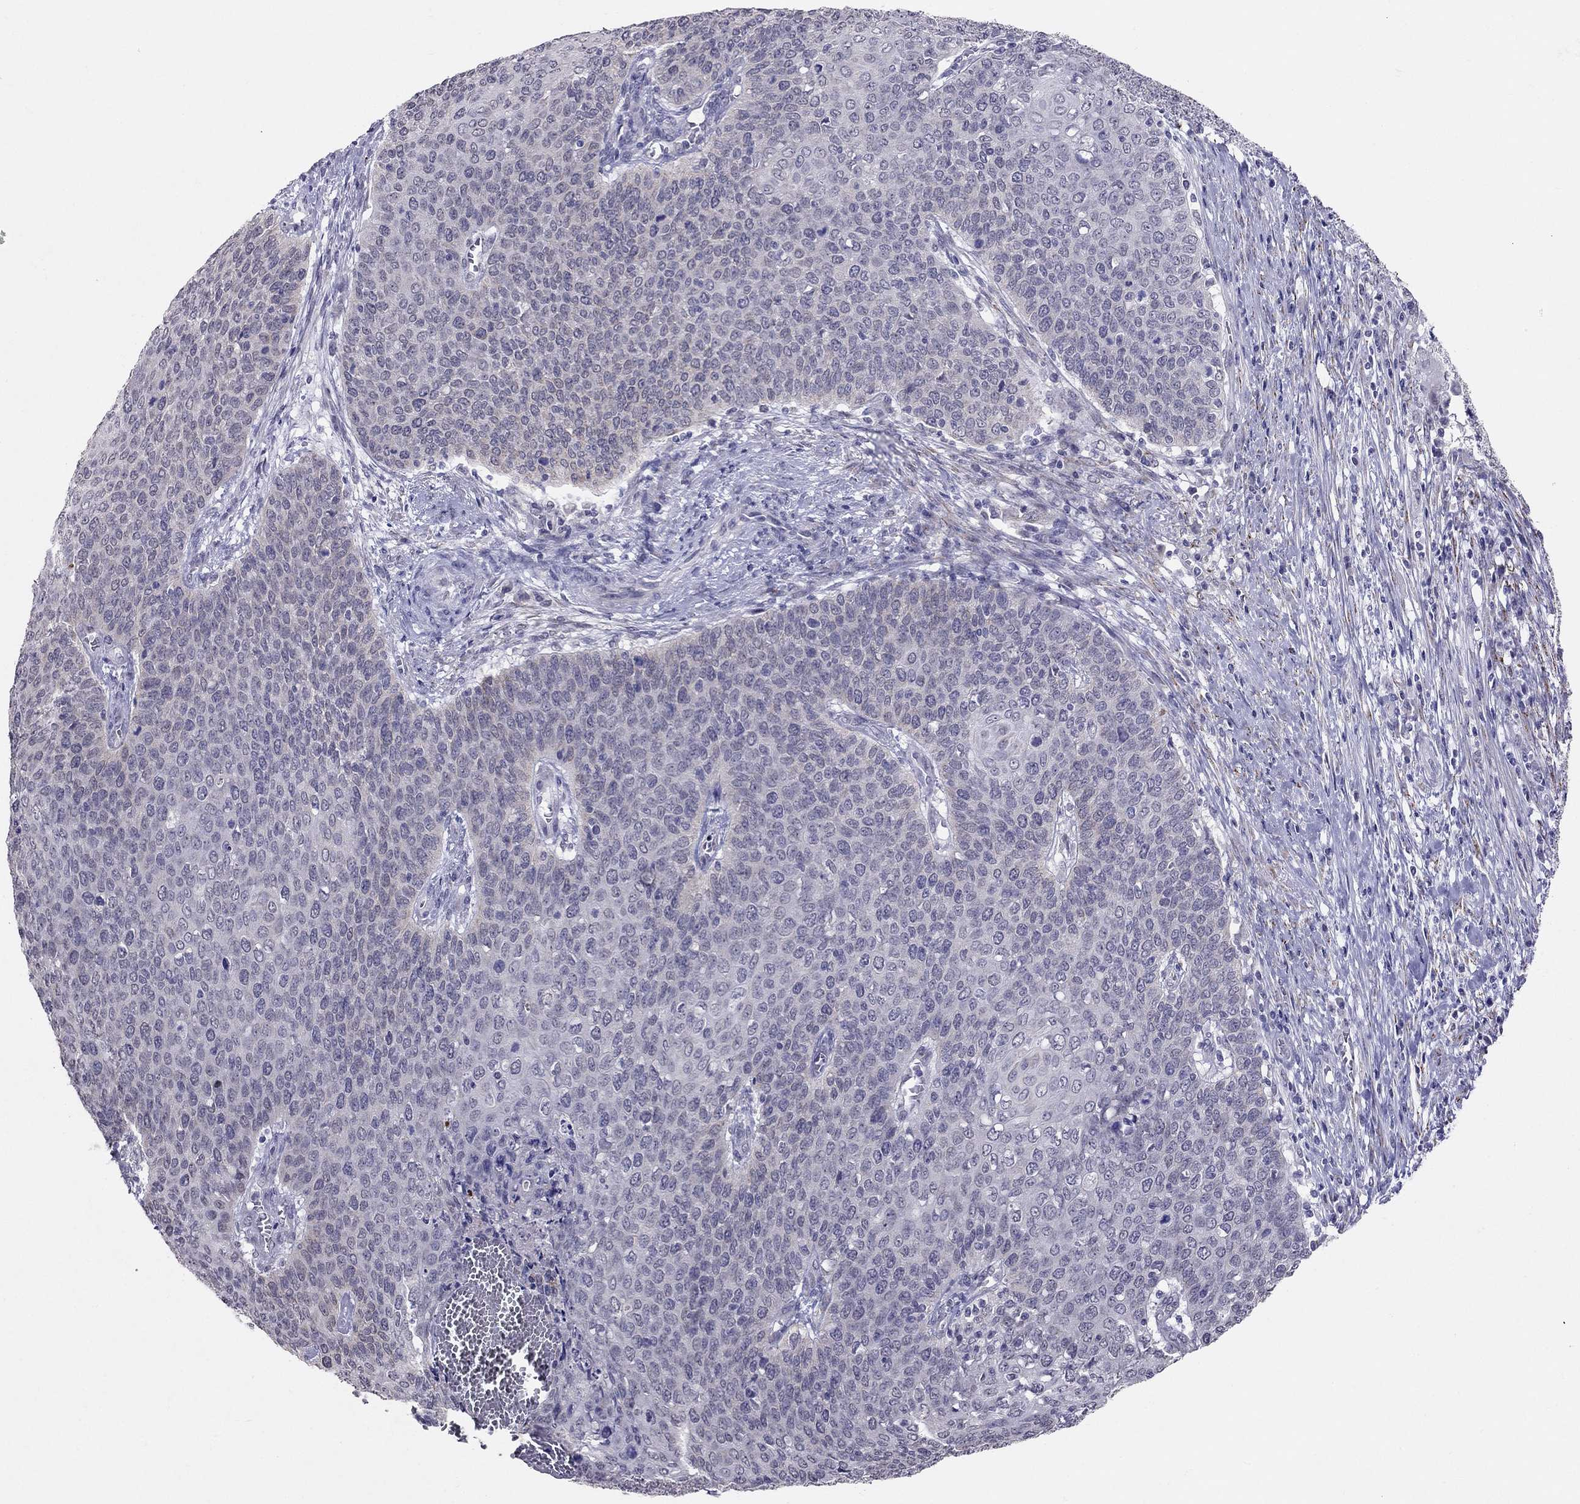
{"staining": {"intensity": "negative", "quantity": "none", "location": "none"}, "tissue": "cervical cancer", "cell_type": "Tumor cells", "image_type": "cancer", "snomed": [{"axis": "morphology", "description": "Squamous cell carcinoma, NOS"}, {"axis": "topography", "description": "Cervix"}], "caption": "An immunohistochemistry image of cervical cancer is shown. There is no staining in tumor cells of cervical cancer.", "gene": "MYO3B", "patient": {"sex": "female", "age": 39}}